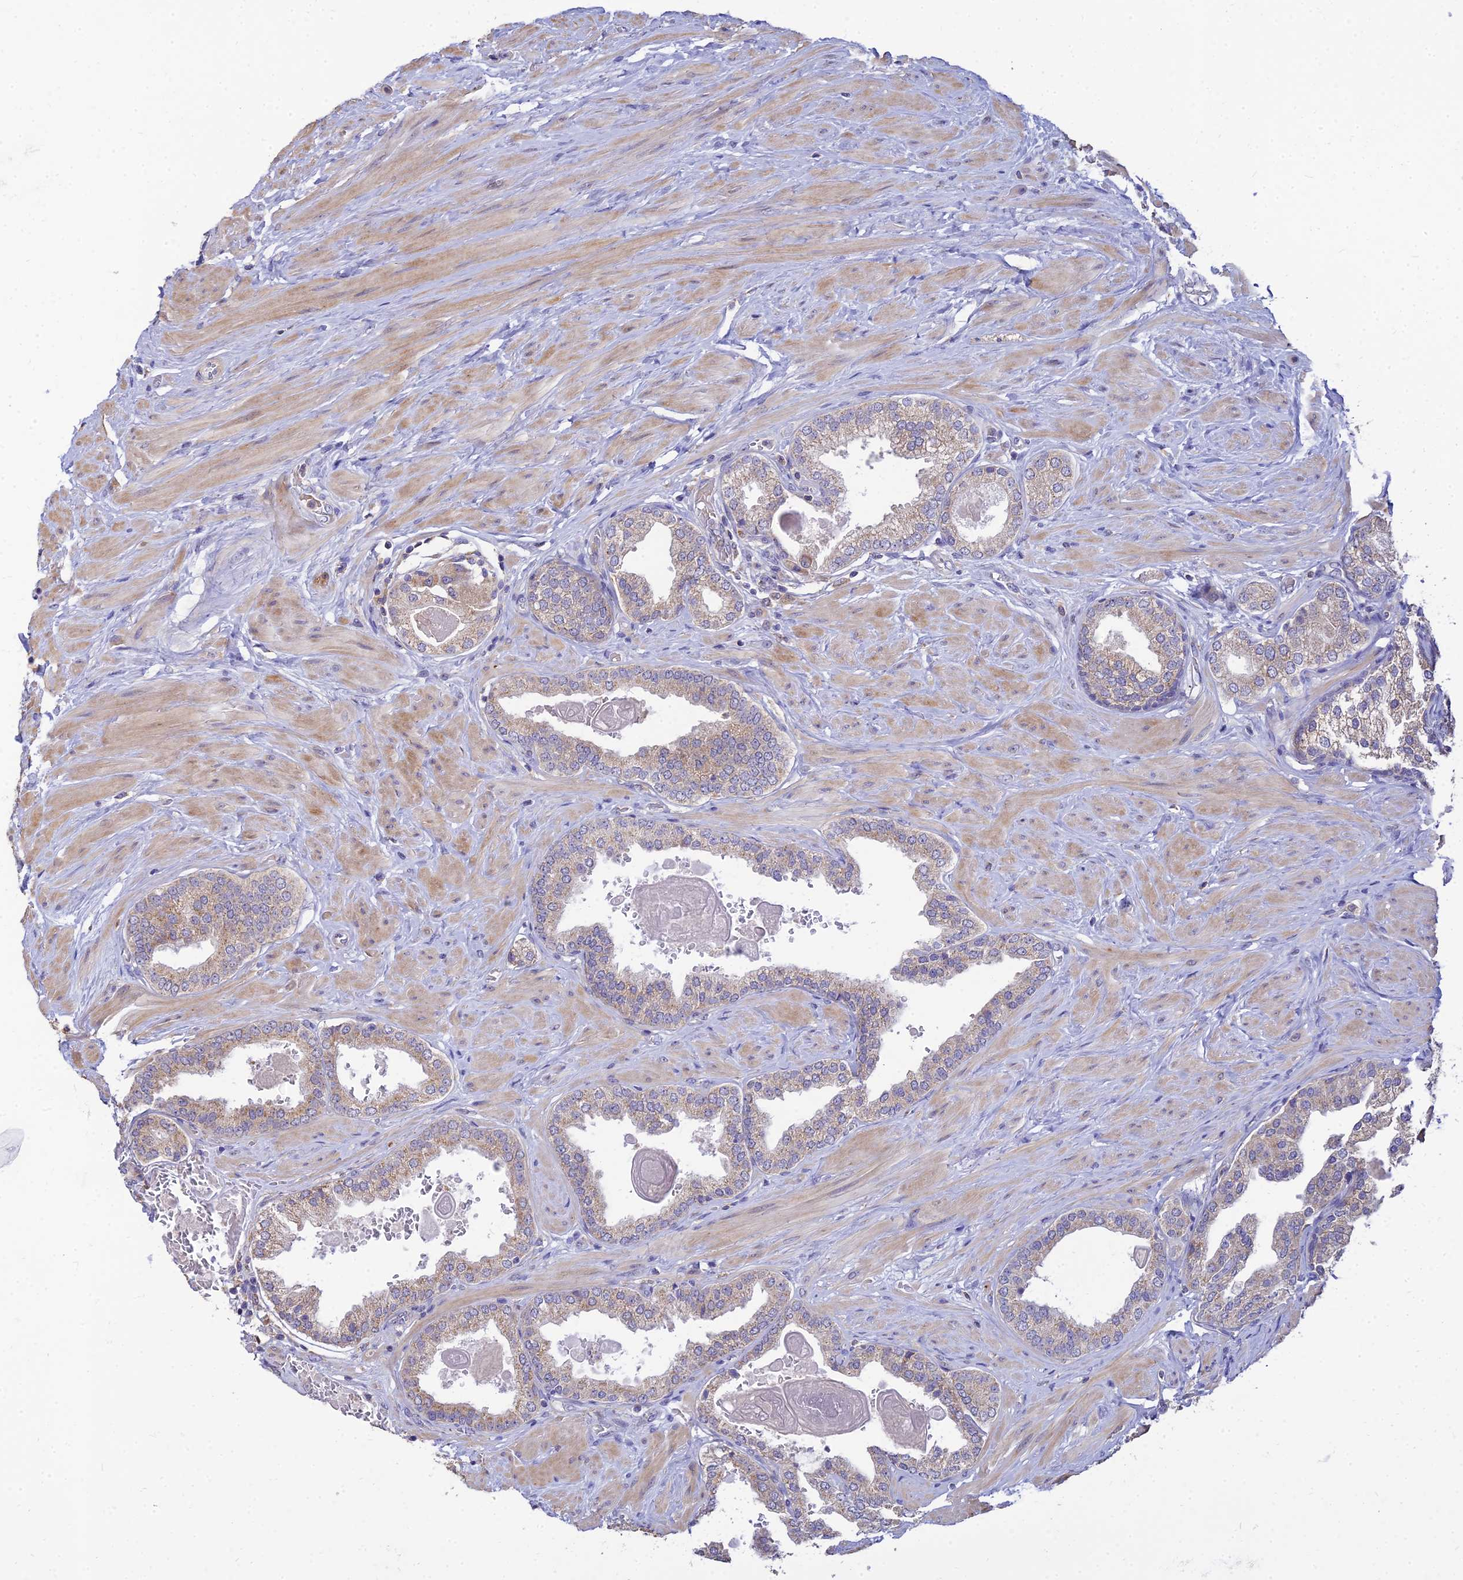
{"staining": {"intensity": "moderate", "quantity": "<25%", "location": "cytoplasmic/membranous"}, "tissue": "prostate", "cell_type": "Glandular cells", "image_type": "normal", "snomed": [{"axis": "morphology", "description": "Normal tissue, NOS"}, {"axis": "topography", "description": "Prostate"}], "caption": "This photomicrograph shows unremarkable prostate stained with immunohistochemistry to label a protein in brown. The cytoplasmic/membranous of glandular cells show moderate positivity for the protein. Nuclei are counter-stained blue.", "gene": "ARL8A", "patient": {"sex": "male", "age": 48}}